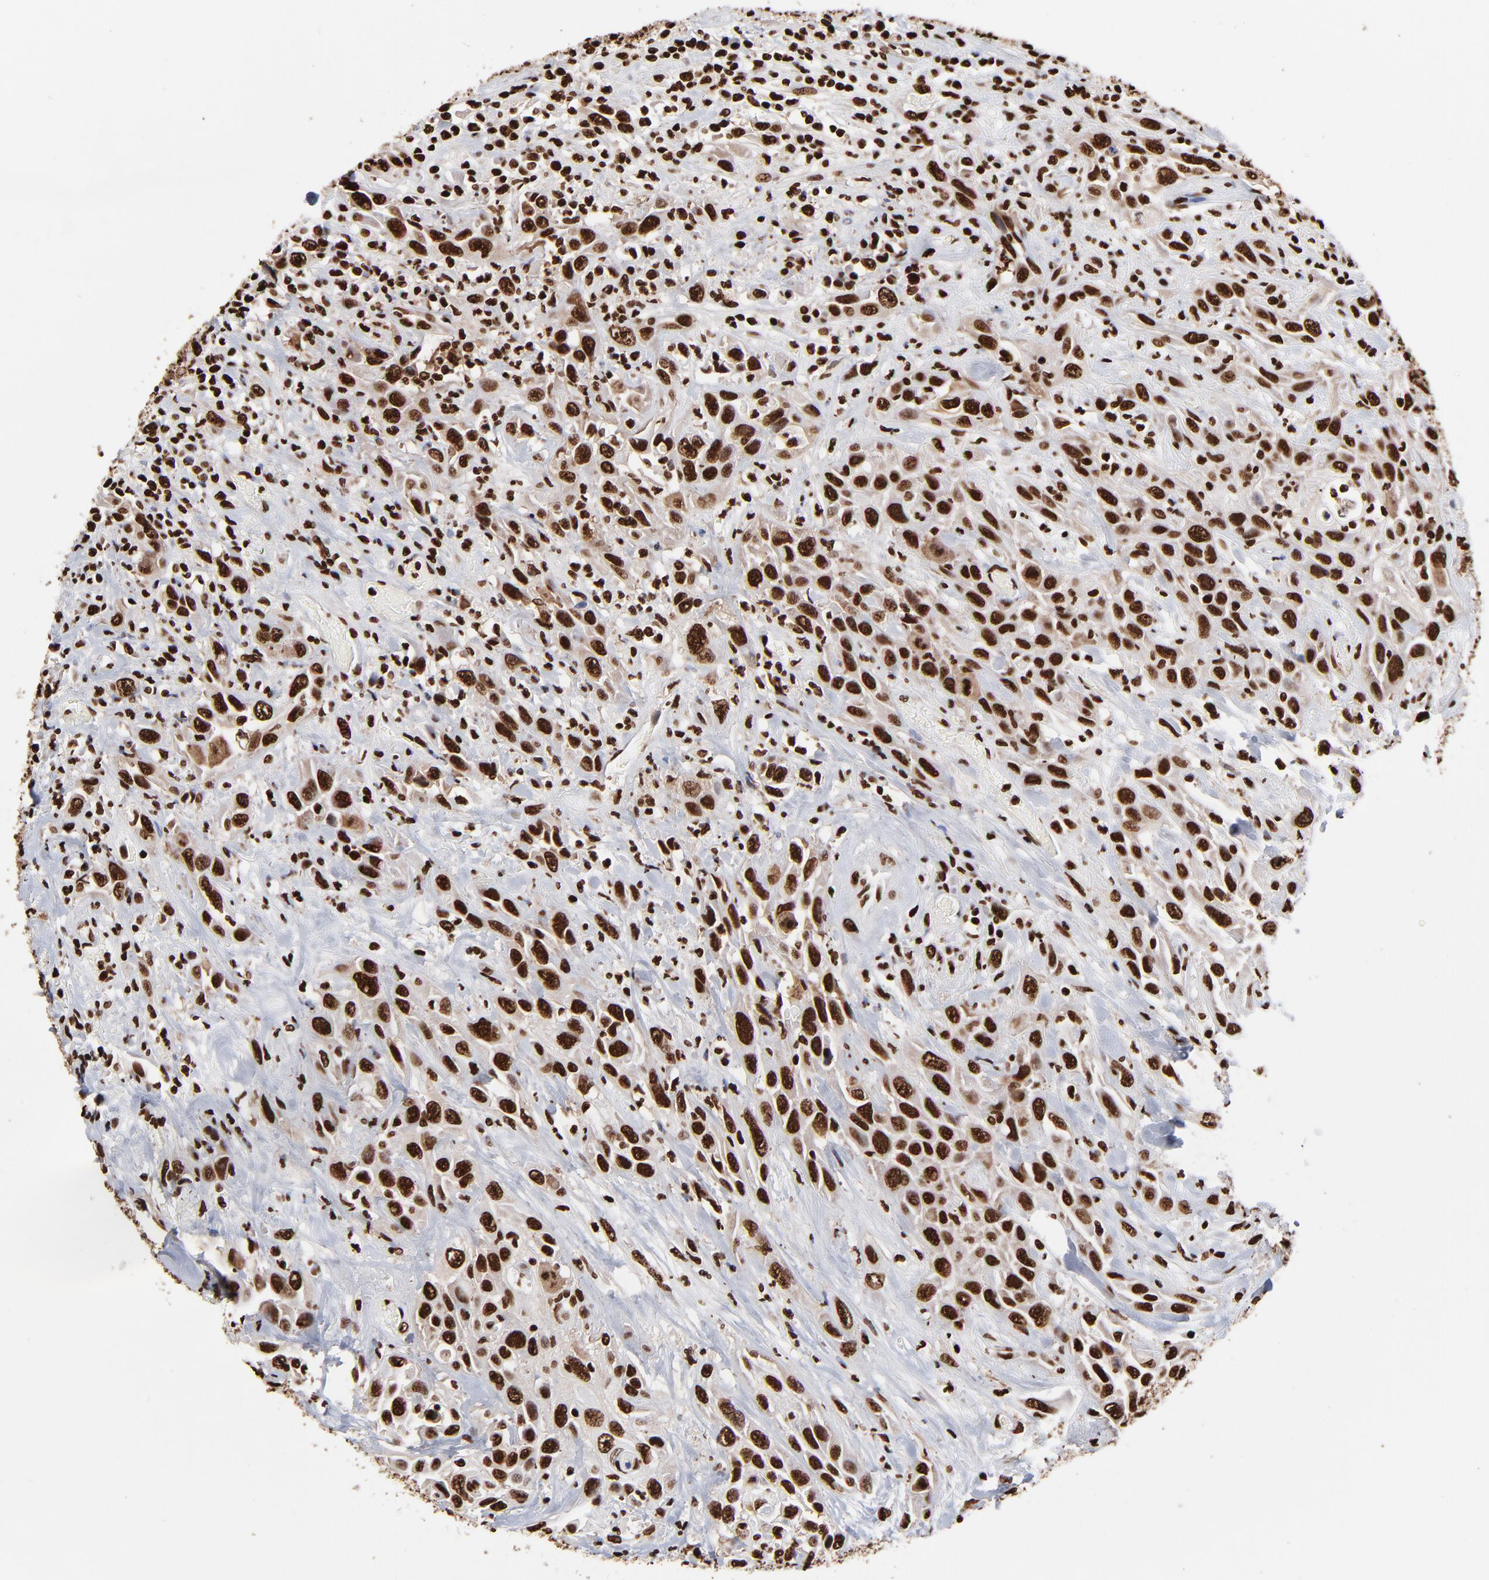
{"staining": {"intensity": "strong", "quantity": ">75%", "location": "nuclear"}, "tissue": "urothelial cancer", "cell_type": "Tumor cells", "image_type": "cancer", "snomed": [{"axis": "morphology", "description": "Urothelial carcinoma, High grade"}, {"axis": "topography", "description": "Urinary bladder"}], "caption": "A micrograph of human urothelial carcinoma (high-grade) stained for a protein exhibits strong nuclear brown staining in tumor cells. The protein is shown in brown color, while the nuclei are stained blue.", "gene": "ZNF544", "patient": {"sex": "female", "age": 84}}